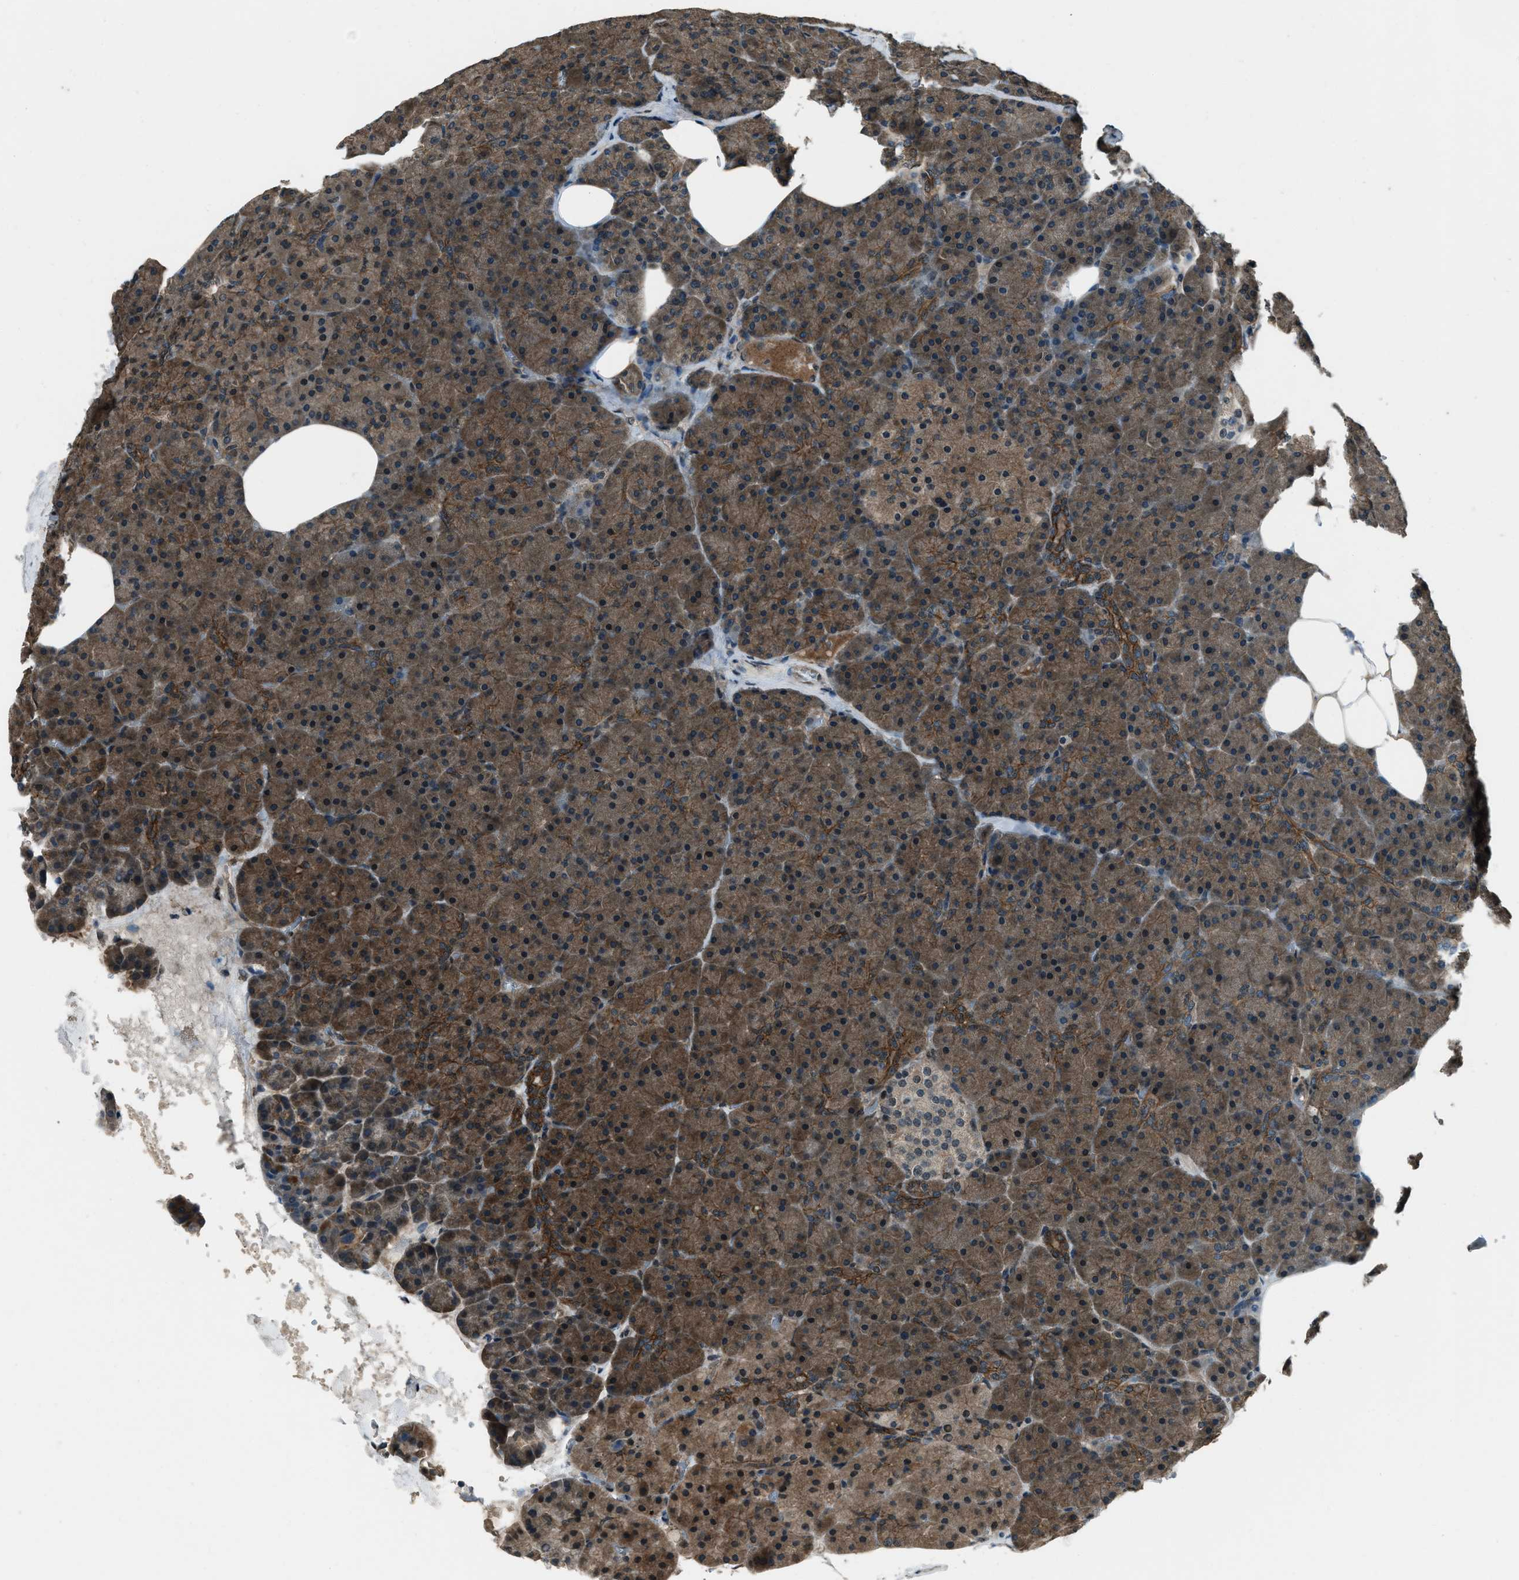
{"staining": {"intensity": "moderate", "quantity": ">75%", "location": "cytoplasmic/membranous"}, "tissue": "pancreas", "cell_type": "Exocrine glandular cells", "image_type": "normal", "snomed": [{"axis": "morphology", "description": "Normal tissue, NOS"}, {"axis": "morphology", "description": "Carcinoid, malignant, NOS"}, {"axis": "topography", "description": "Pancreas"}], "caption": "Immunohistochemistry micrograph of unremarkable human pancreas stained for a protein (brown), which exhibits medium levels of moderate cytoplasmic/membranous expression in approximately >75% of exocrine glandular cells.", "gene": "SVIL", "patient": {"sex": "female", "age": 35}}